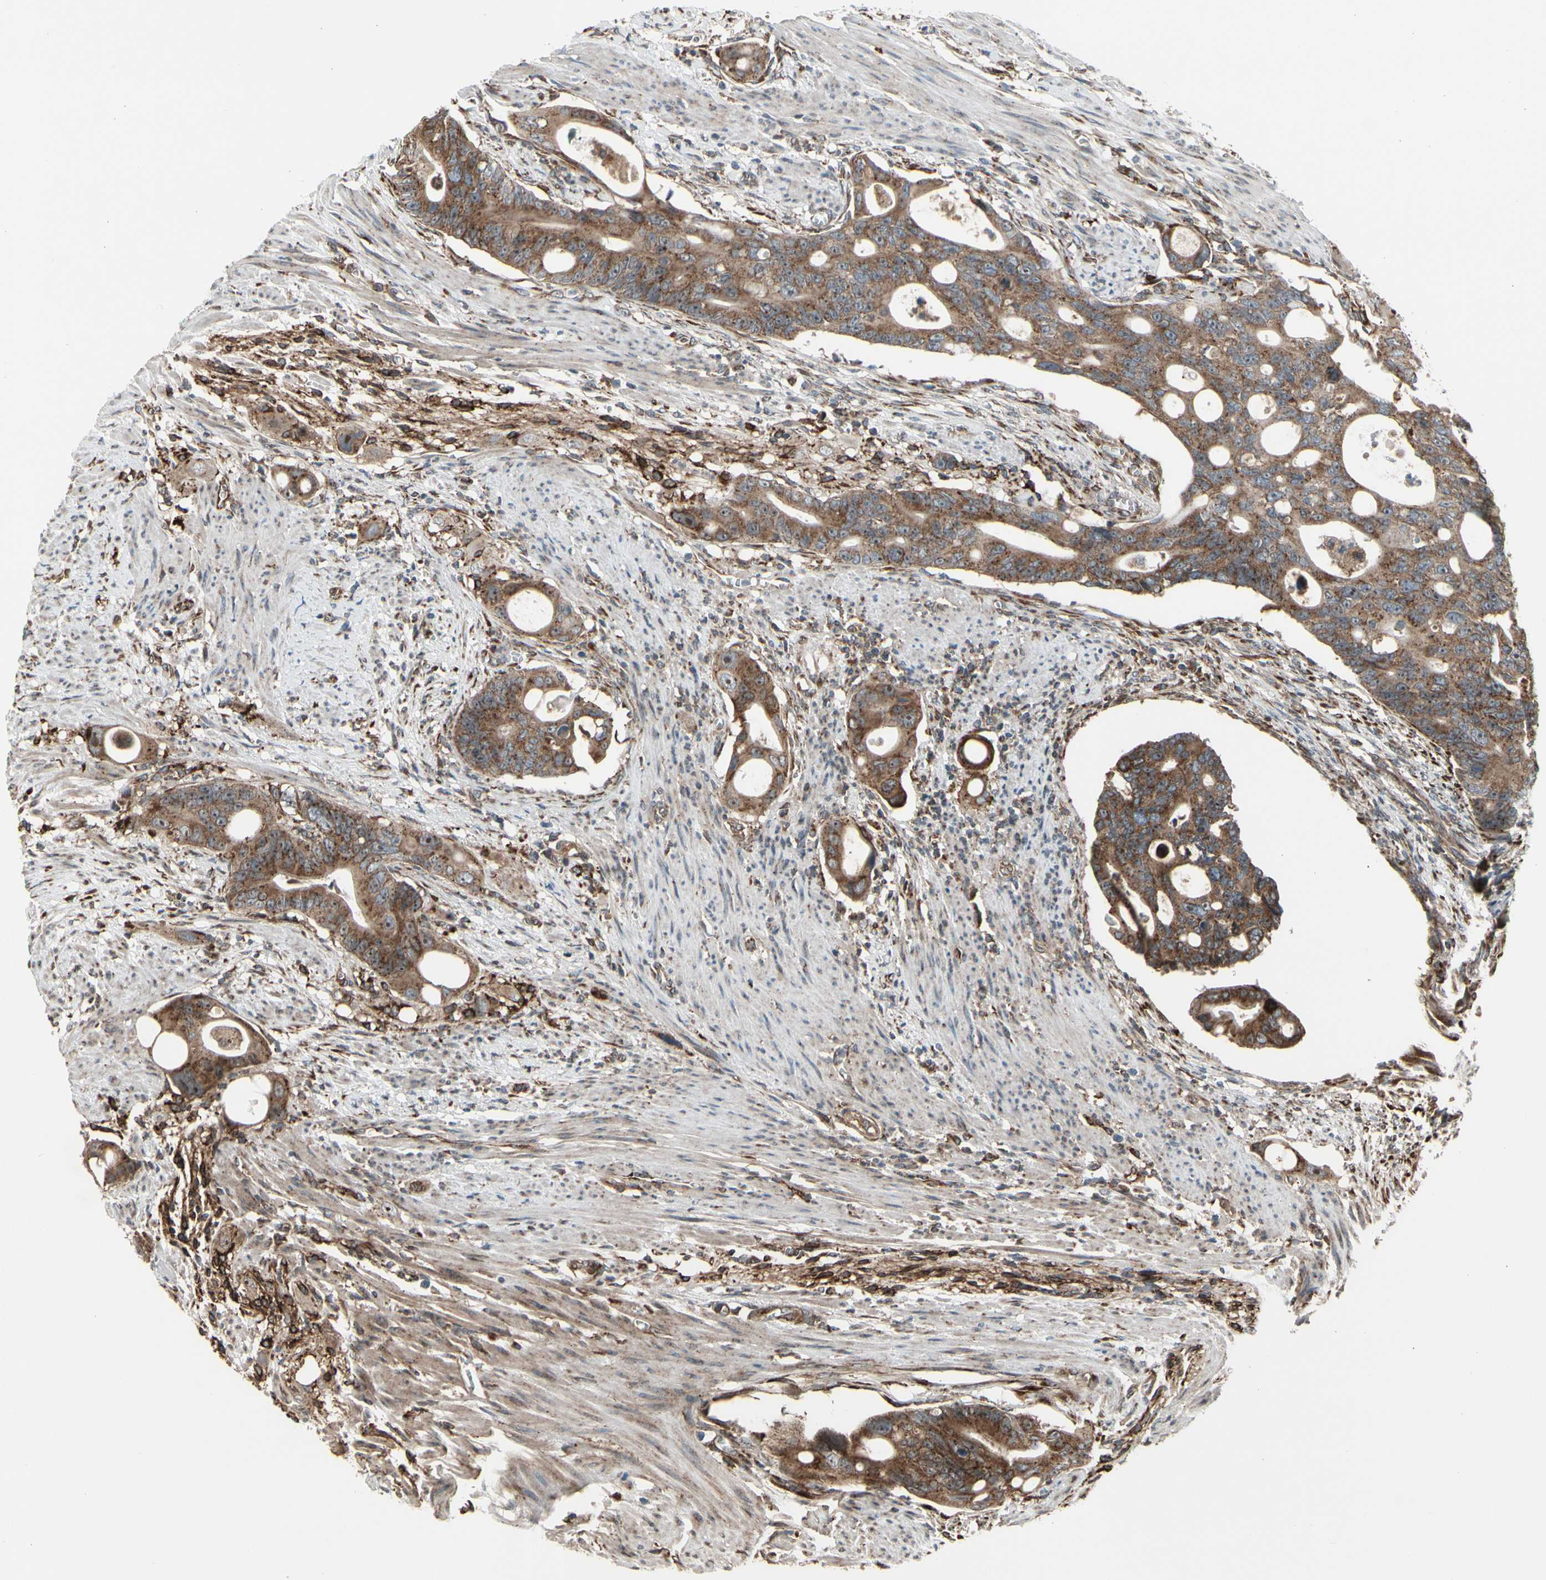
{"staining": {"intensity": "strong", "quantity": ">75%", "location": "cytoplasmic/membranous,nuclear"}, "tissue": "colorectal cancer", "cell_type": "Tumor cells", "image_type": "cancer", "snomed": [{"axis": "morphology", "description": "Adenocarcinoma, NOS"}, {"axis": "topography", "description": "Colon"}], "caption": "IHC of colorectal adenocarcinoma demonstrates high levels of strong cytoplasmic/membranous and nuclear positivity in approximately >75% of tumor cells.", "gene": "SLC39A9", "patient": {"sex": "female", "age": 57}}